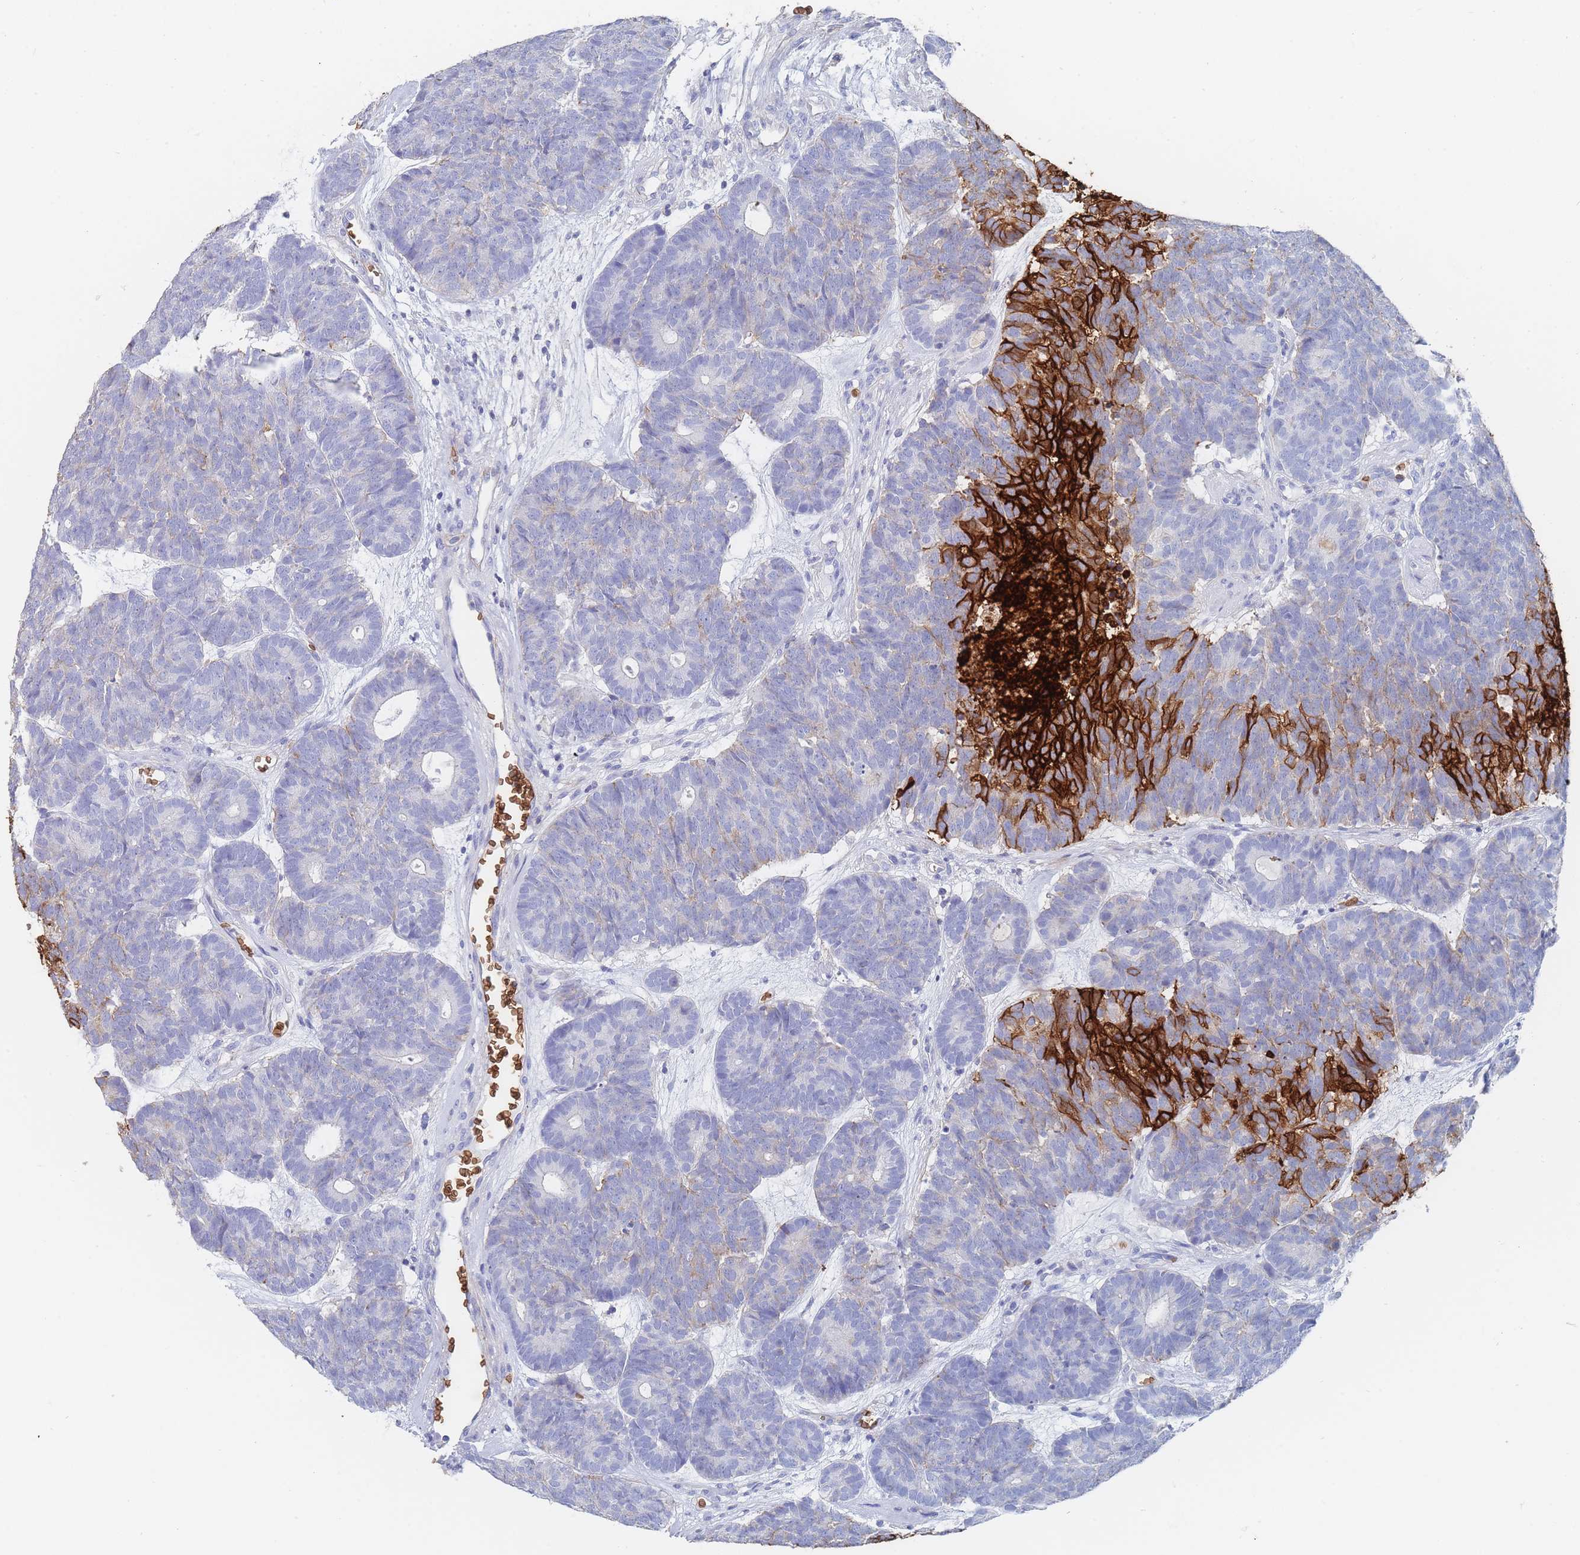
{"staining": {"intensity": "strong", "quantity": "<25%", "location": "cytoplasmic/membranous"}, "tissue": "head and neck cancer", "cell_type": "Tumor cells", "image_type": "cancer", "snomed": [{"axis": "morphology", "description": "Adenocarcinoma, NOS"}, {"axis": "topography", "description": "Head-Neck"}], "caption": "Head and neck cancer was stained to show a protein in brown. There is medium levels of strong cytoplasmic/membranous staining in approximately <25% of tumor cells. (DAB (3,3'-diaminobenzidine) = brown stain, brightfield microscopy at high magnification).", "gene": "SLC2A1", "patient": {"sex": "female", "age": 81}}